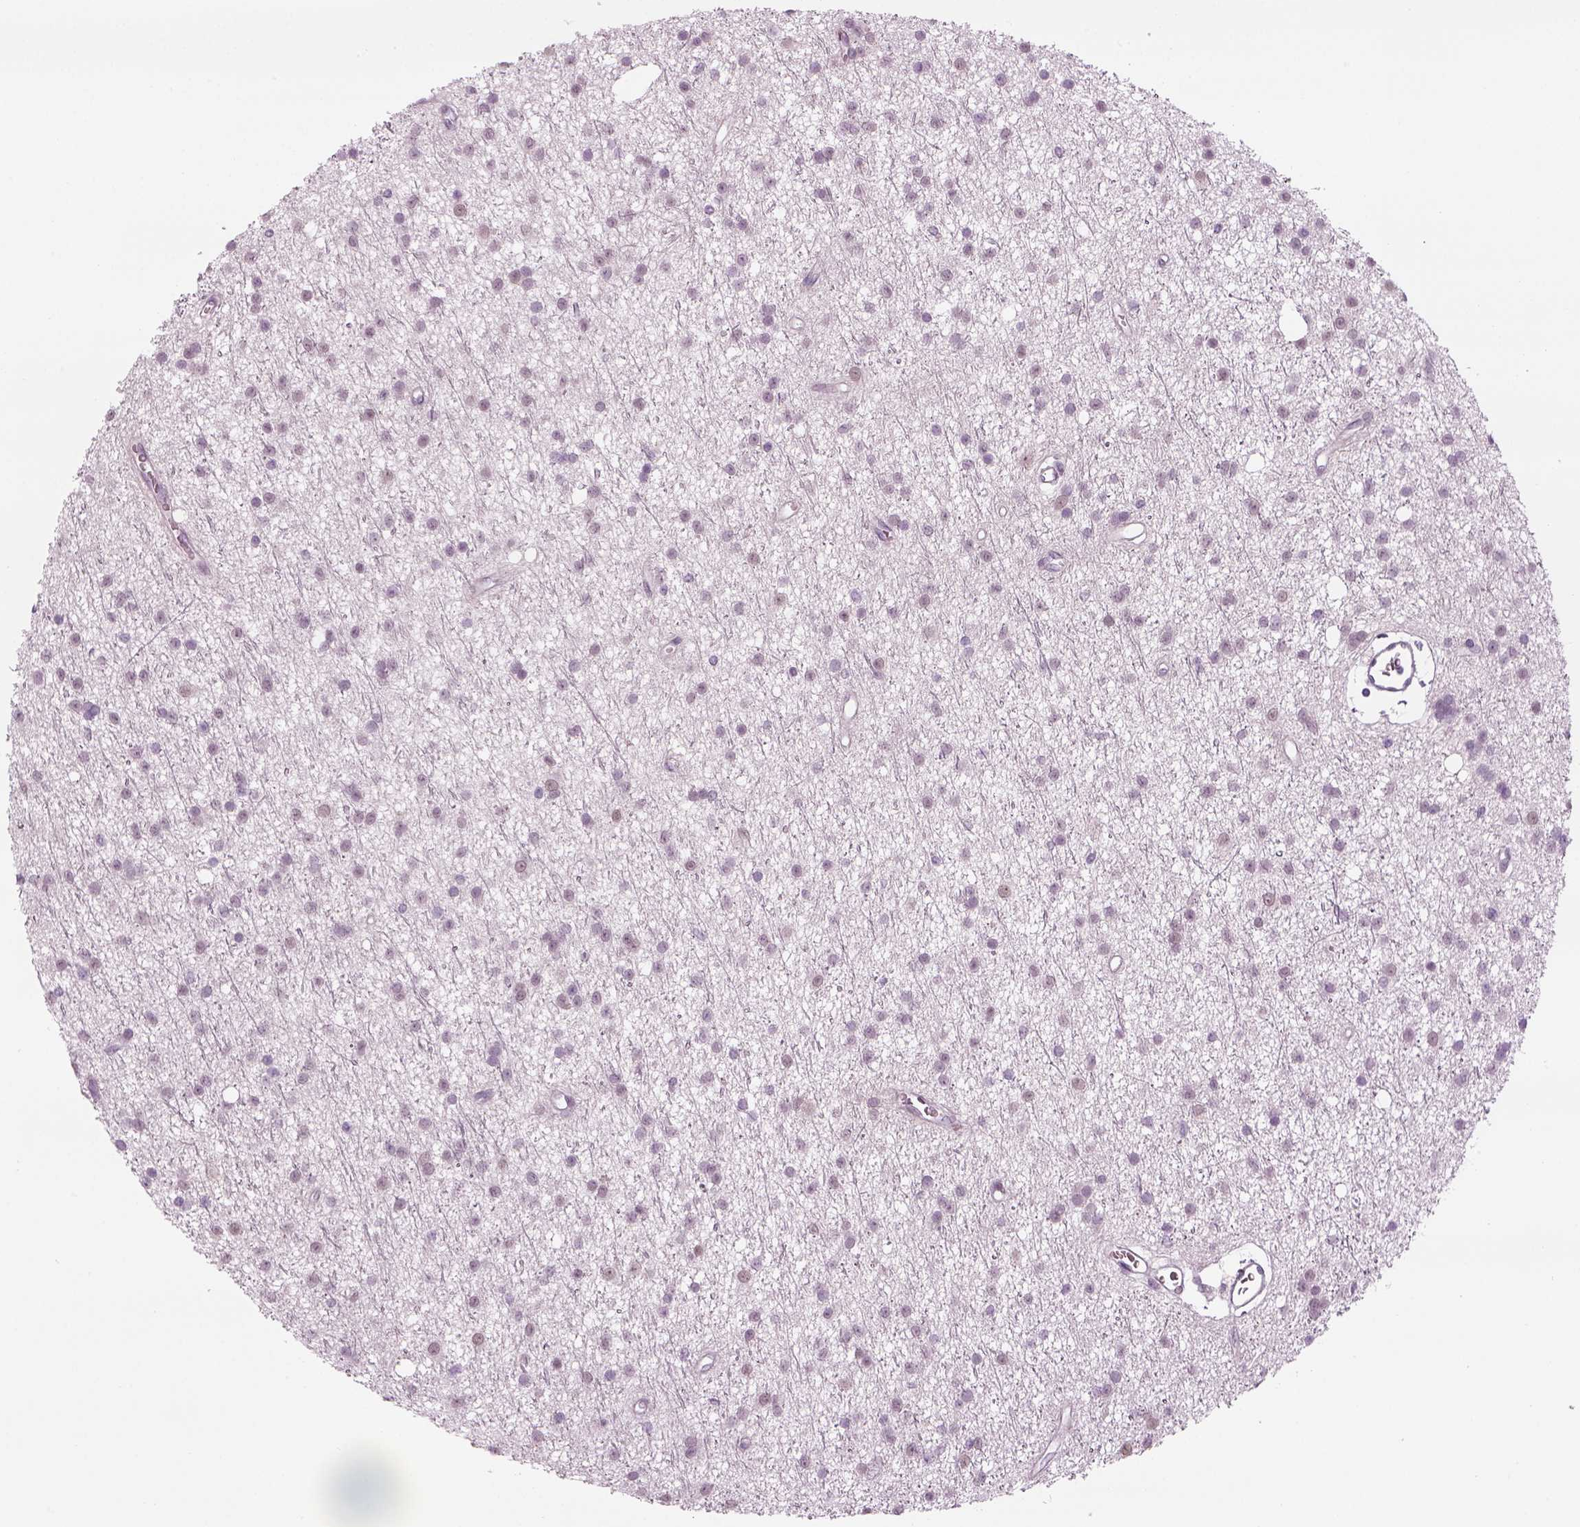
{"staining": {"intensity": "negative", "quantity": "none", "location": "none"}, "tissue": "glioma", "cell_type": "Tumor cells", "image_type": "cancer", "snomed": [{"axis": "morphology", "description": "Glioma, malignant, Low grade"}, {"axis": "topography", "description": "Brain"}], "caption": "Protein analysis of malignant glioma (low-grade) displays no significant staining in tumor cells.", "gene": "LRRIQ3", "patient": {"sex": "male", "age": 27}}